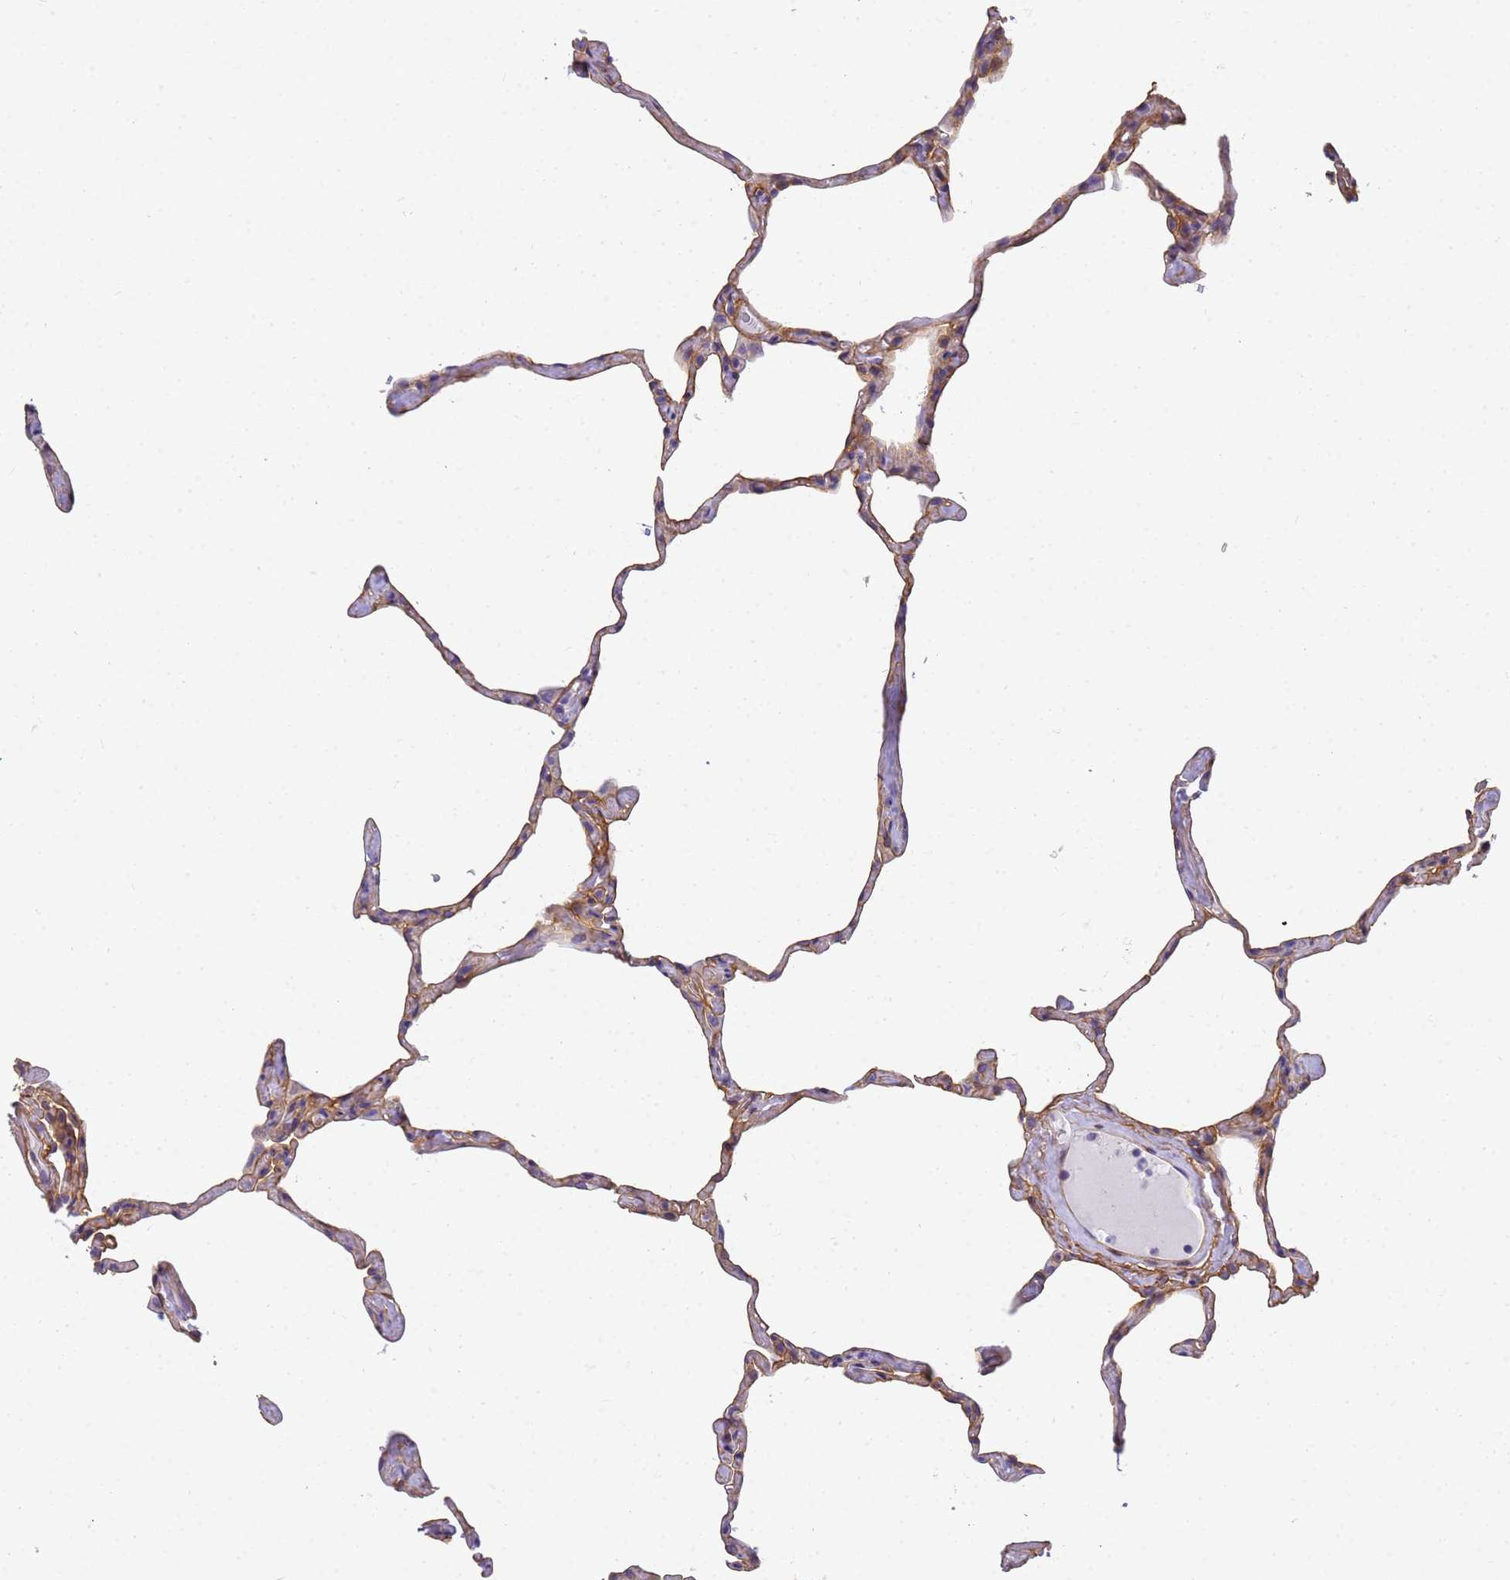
{"staining": {"intensity": "moderate", "quantity": ">75%", "location": "cytoplasmic/membranous"}, "tissue": "lung", "cell_type": "Alveolar cells", "image_type": "normal", "snomed": [{"axis": "morphology", "description": "Normal tissue, NOS"}, {"axis": "topography", "description": "Lung"}], "caption": "Brown immunohistochemical staining in unremarkable human lung exhibits moderate cytoplasmic/membranous positivity in about >75% of alveolar cells.", "gene": "MVB12A", "patient": {"sex": "male", "age": 65}}